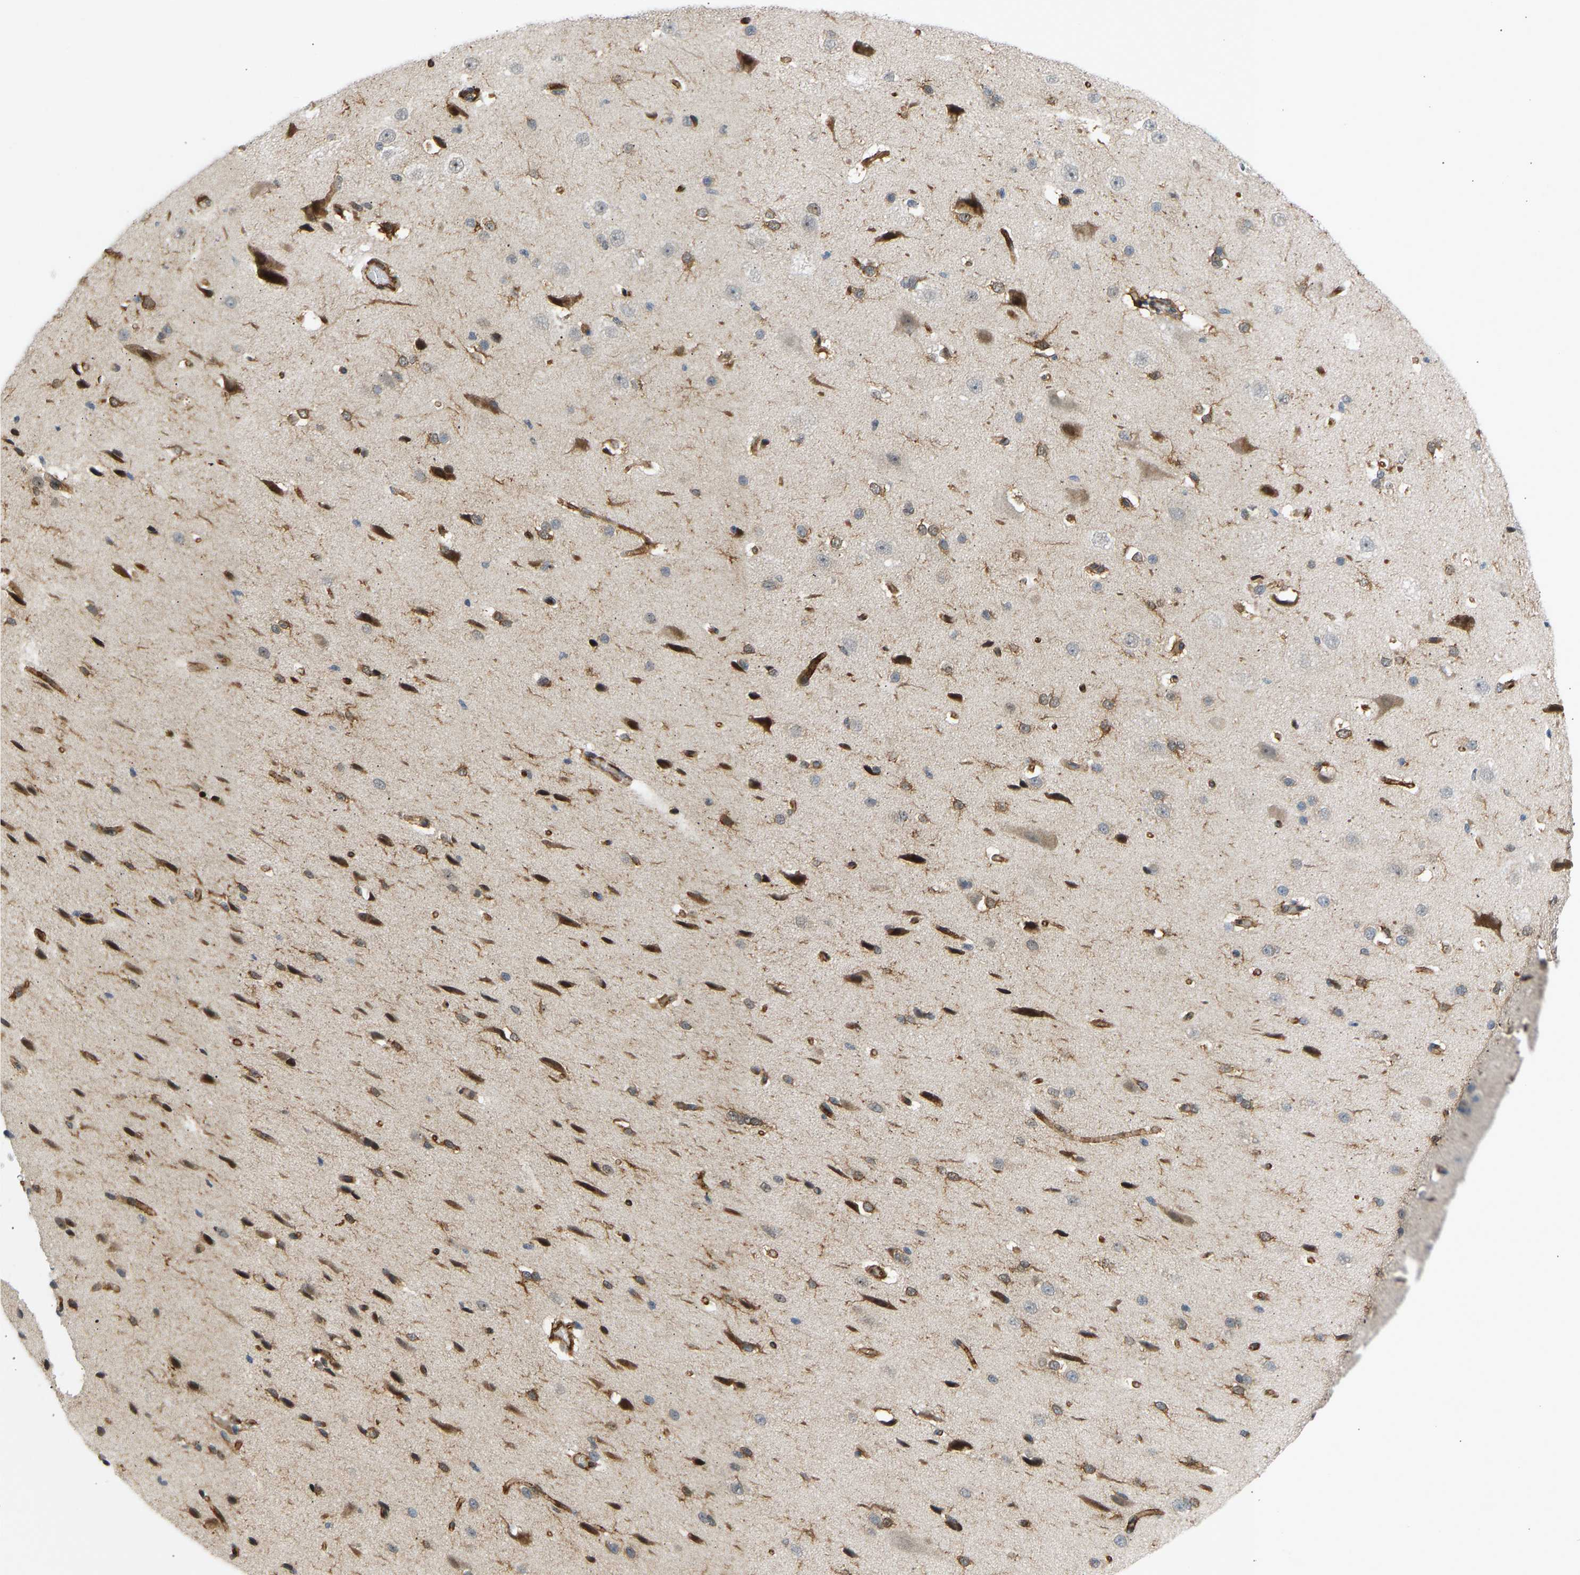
{"staining": {"intensity": "moderate", "quantity": "25%-75%", "location": "cytoplasmic/membranous"}, "tissue": "cerebral cortex", "cell_type": "Endothelial cells", "image_type": "normal", "snomed": [{"axis": "morphology", "description": "Normal tissue, NOS"}, {"axis": "morphology", "description": "Developmental malformation"}, {"axis": "topography", "description": "Cerebral cortex"}], "caption": "High-magnification brightfield microscopy of benign cerebral cortex stained with DAB (3,3'-diaminobenzidine) (brown) and counterstained with hematoxylin (blue). endothelial cells exhibit moderate cytoplasmic/membranous positivity is present in approximately25%-75% of cells.", "gene": "BAG1", "patient": {"sex": "female", "age": 30}}